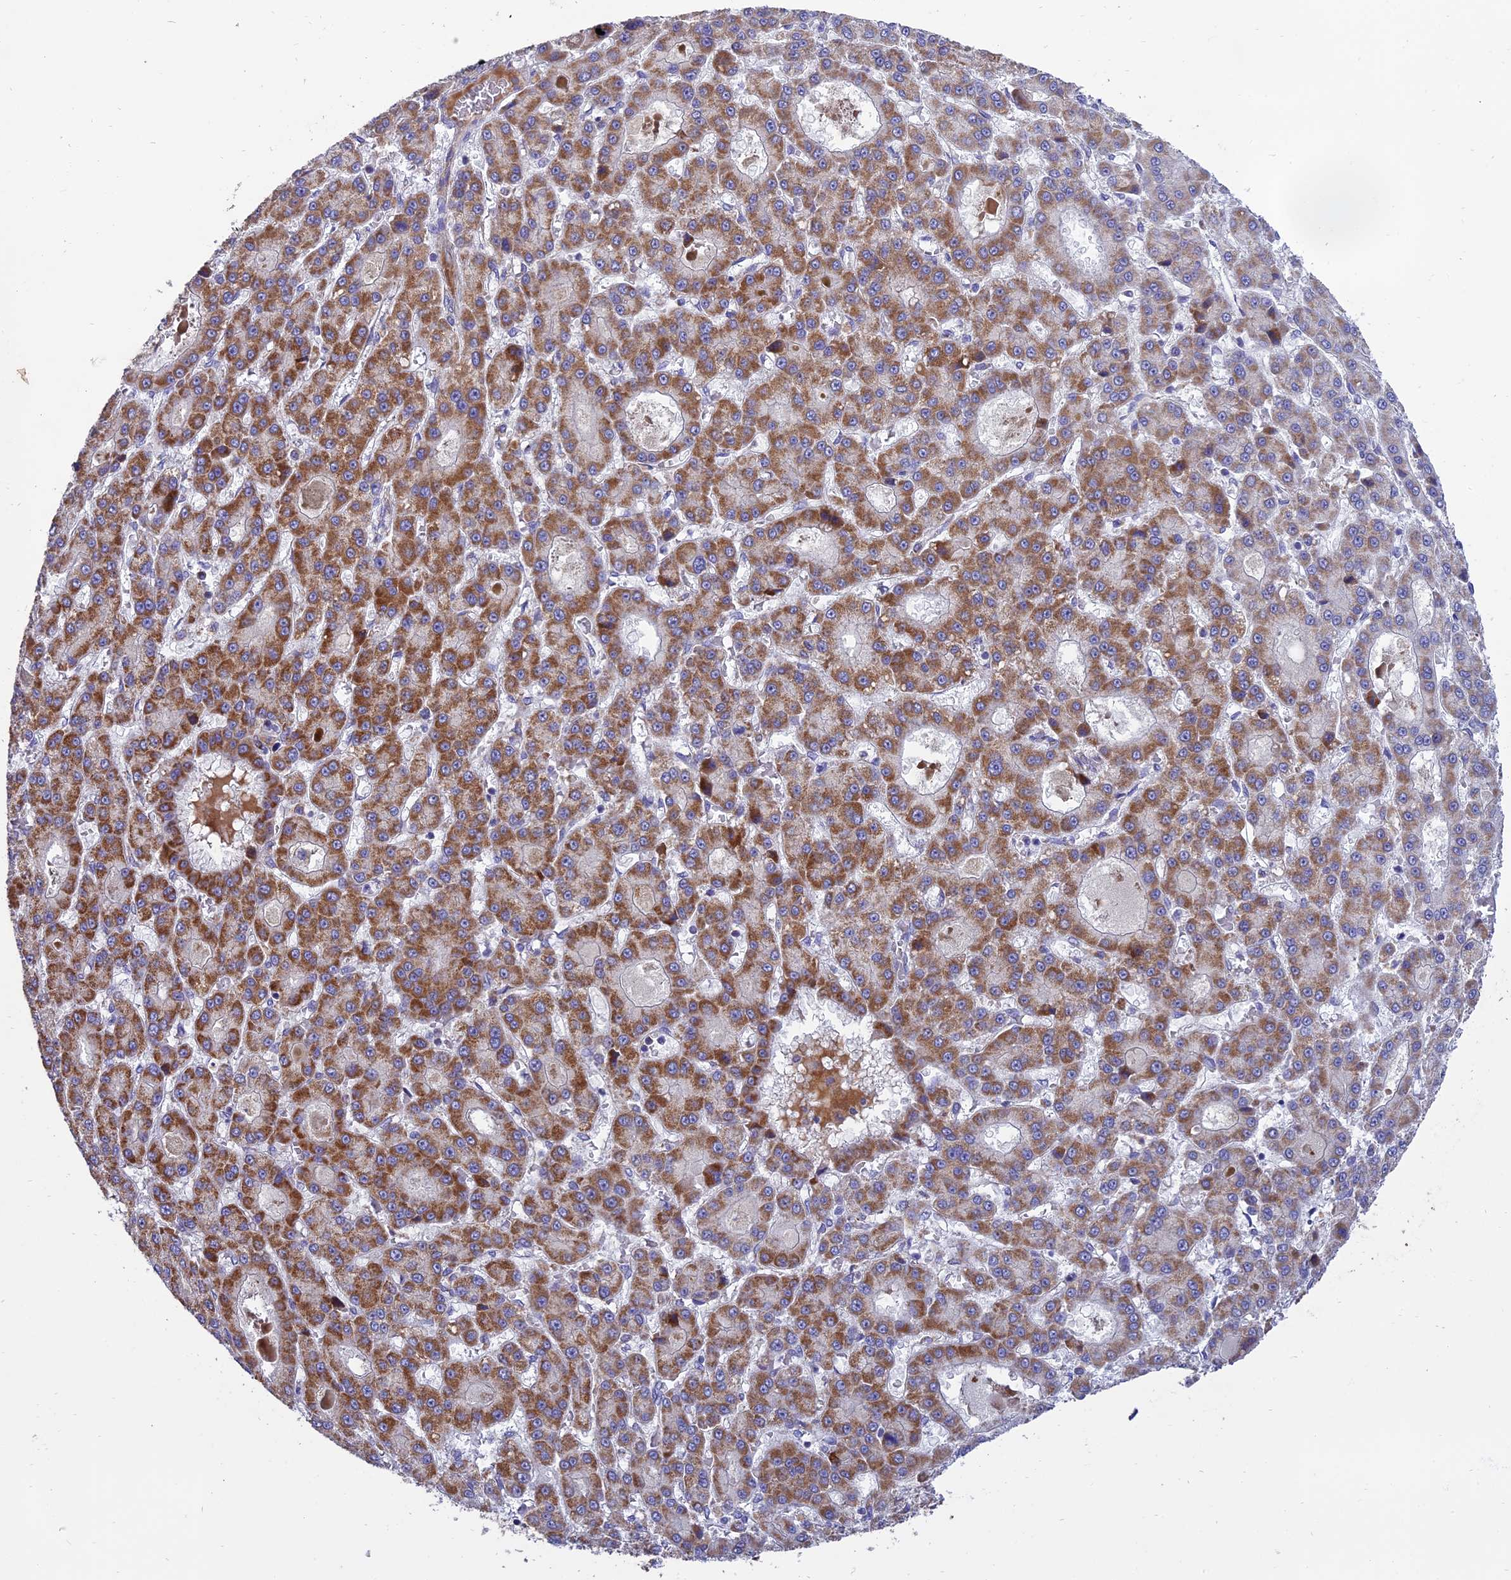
{"staining": {"intensity": "moderate", "quantity": ">75%", "location": "cytoplasmic/membranous"}, "tissue": "liver cancer", "cell_type": "Tumor cells", "image_type": "cancer", "snomed": [{"axis": "morphology", "description": "Carcinoma, Hepatocellular, NOS"}, {"axis": "topography", "description": "Liver"}], "caption": "Immunohistochemical staining of human liver hepatocellular carcinoma demonstrates moderate cytoplasmic/membranous protein expression in about >75% of tumor cells.", "gene": "MRPS34", "patient": {"sex": "male", "age": 70}}